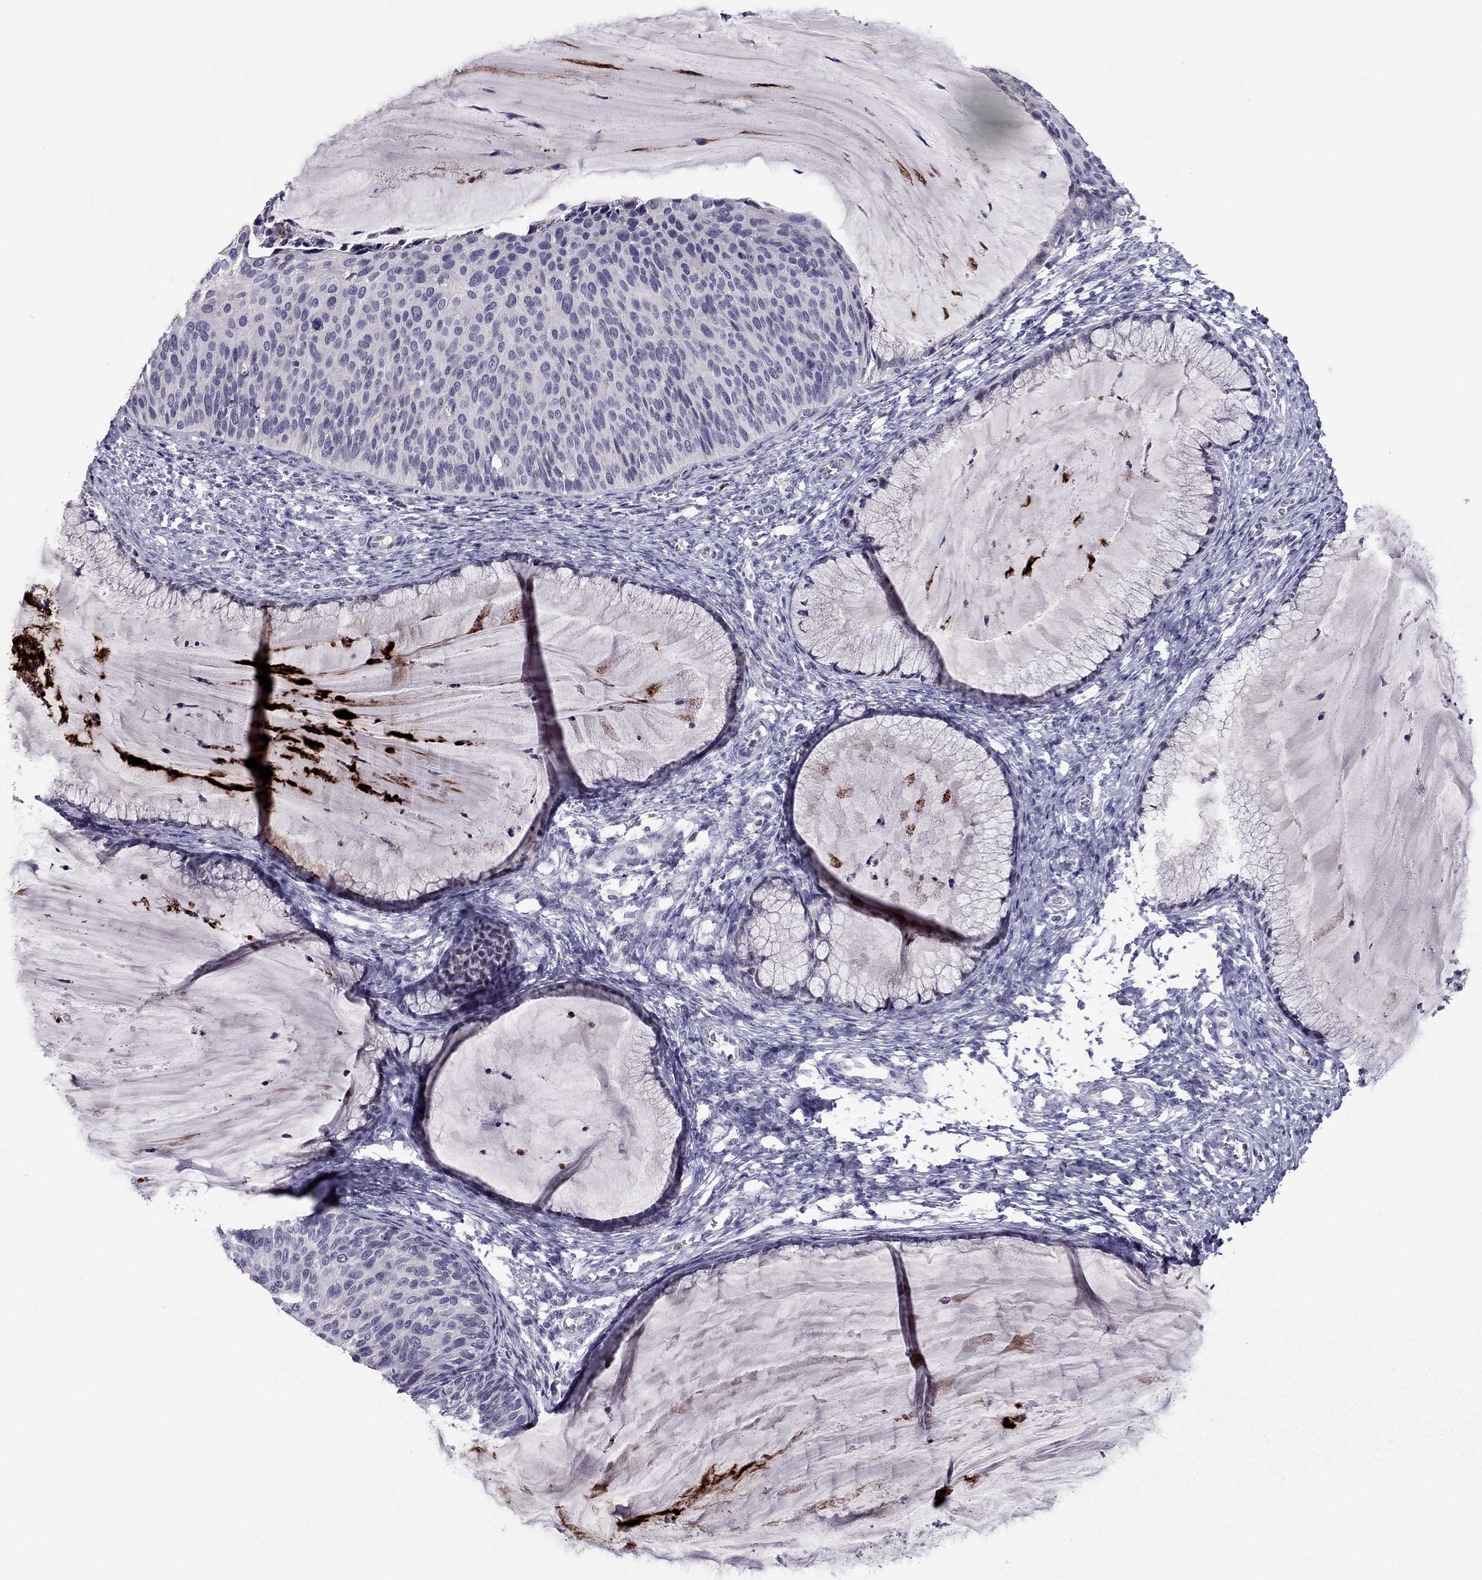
{"staining": {"intensity": "negative", "quantity": "none", "location": "none"}, "tissue": "cervical cancer", "cell_type": "Tumor cells", "image_type": "cancer", "snomed": [{"axis": "morphology", "description": "Squamous cell carcinoma, NOS"}, {"axis": "topography", "description": "Cervix"}], "caption": "Immunohistochemical staining of cervical cancer displays no significant positivity in tumor cells. (Stains: DAB (3,3'-diaminobenzidine) IHC with hematoxylin counter stain, Microscopy: brightfield microscopy at high magnification).", "gene": "MYBPH", "patient": {"sex": "female", "age": 36}}